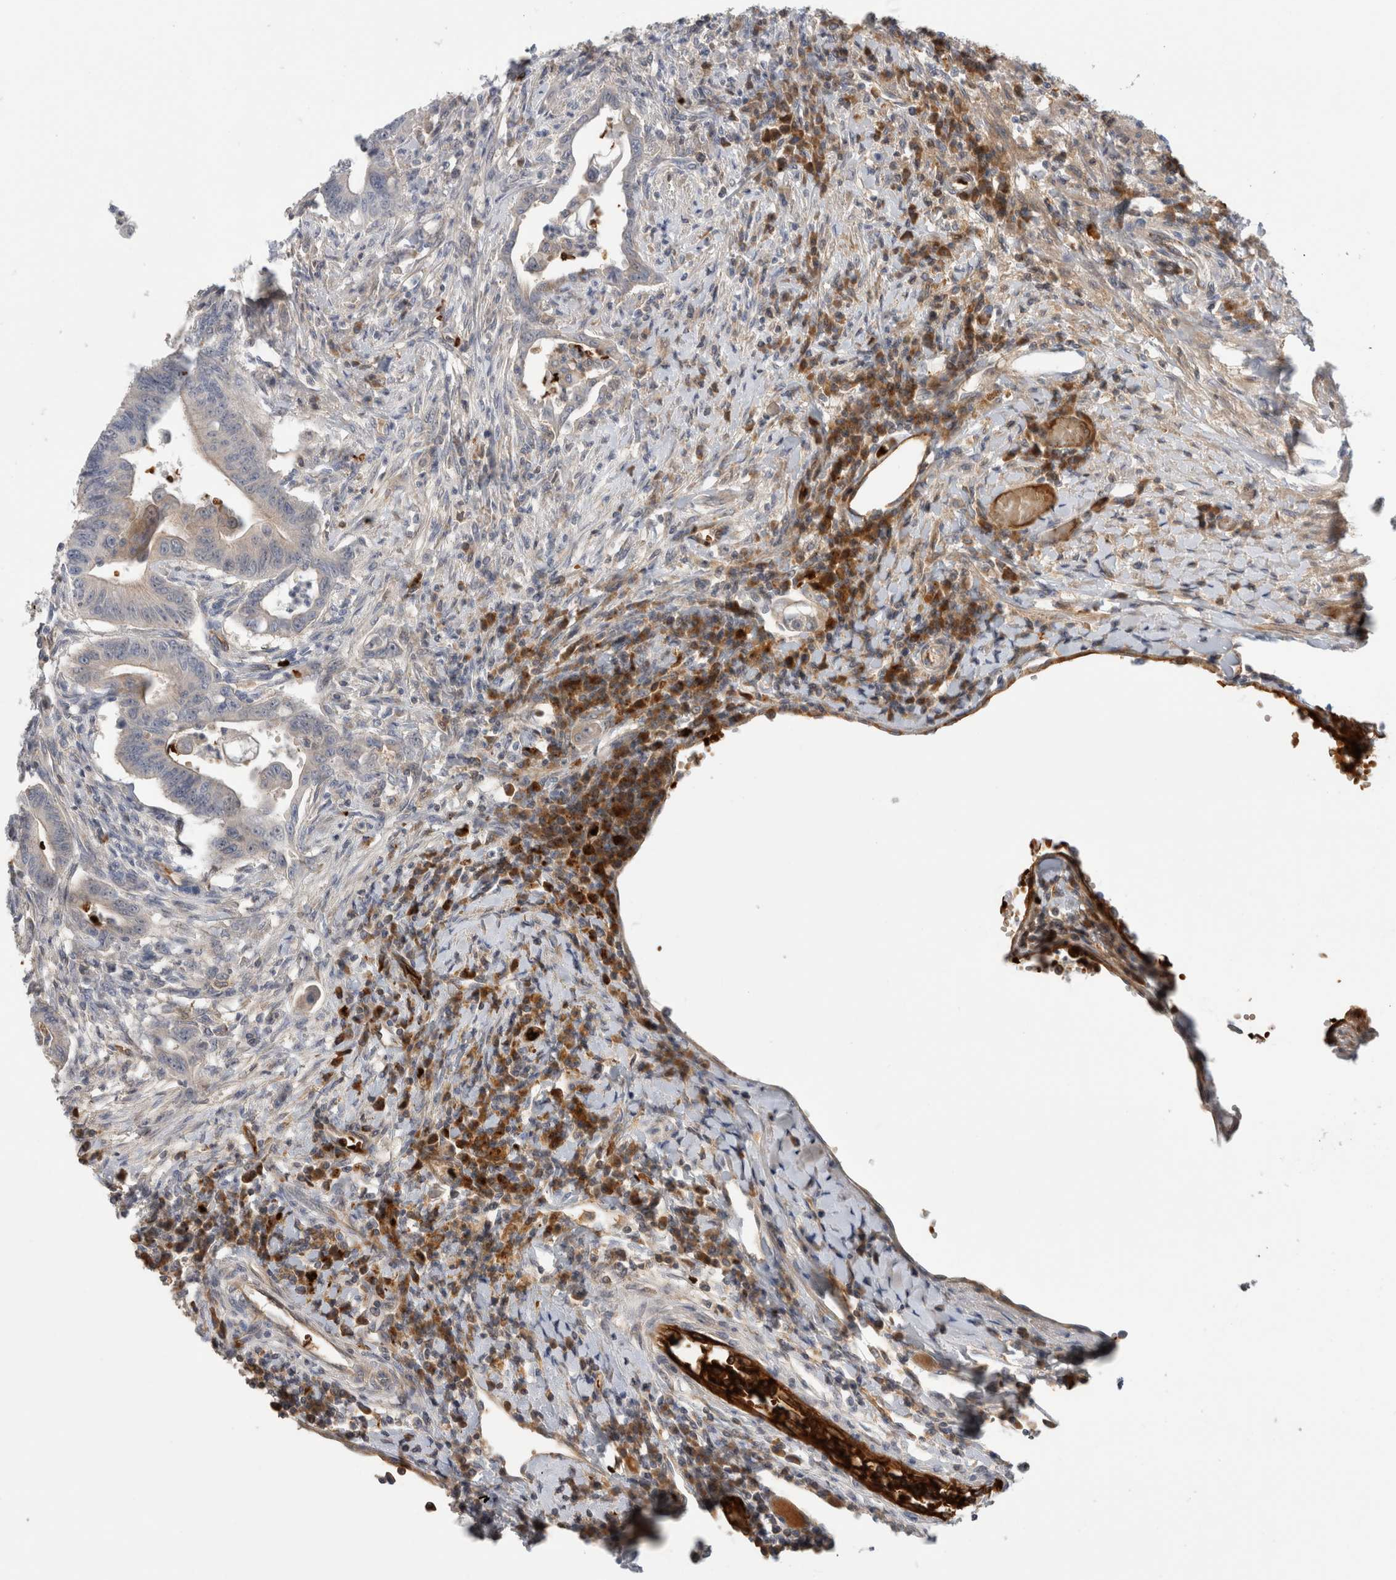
{"staining": {"intensity": "negative", "quantity": "none", "location": "none"}, "tissue": "colorectal cancer", "cell_type": "Tumor cells", "image_type": "cancer", "snomed": [{"axis": "morphology", "description": "Adenoma, NOS"}, {"axis": "morphology", "description": "Adenocarcinoma, NOS"}, {"axis": "topography", "description": "Colon"}], "caption": "Colorectal adenoma was stained to show a protein in brown. There is no significant expression in tumor cells.", "gene": "CA1", "patient": {"sex": "male", "age": 79}}